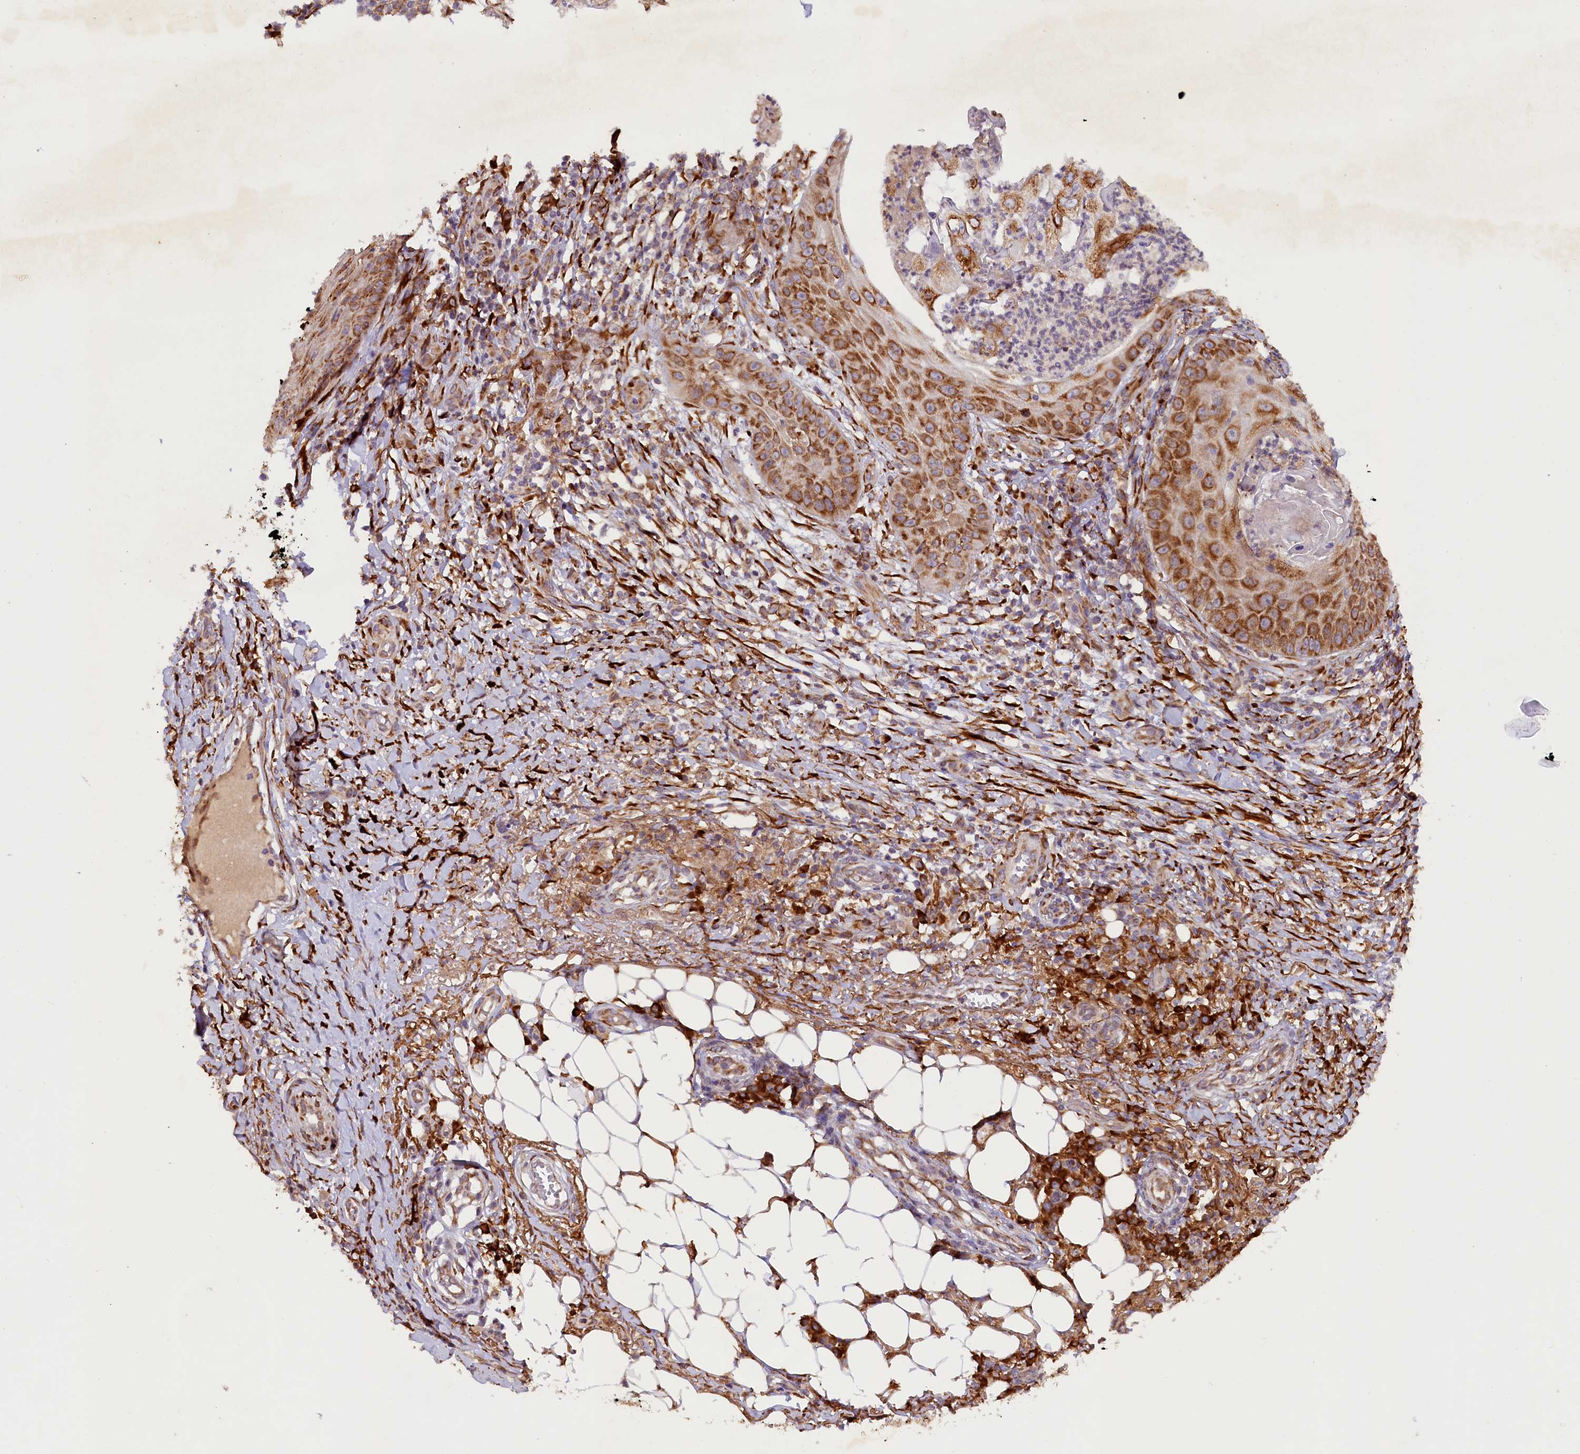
{"staining": {"intensity": "moderate", "quantity": ">75%", "location": "cytoplasmic/membranous"}, "tissue": "skin cancer", "cell_type": "Tumor cells", "image_type": "cancer", "snomed": [{"axis": "morphology", "description": "Squamous cell carcinoma, NOS"}, {"axis": "topography", "description": "Skin"}], "caption": "Immunohistochemical staining of human skin squamous cell carcinoma exhibits moderate cytoplasmic/membranous protein expression in approximately >75% of tumor cells.", "gene": "SSC5D", "patient": {"sex": "male", "age": 70}}